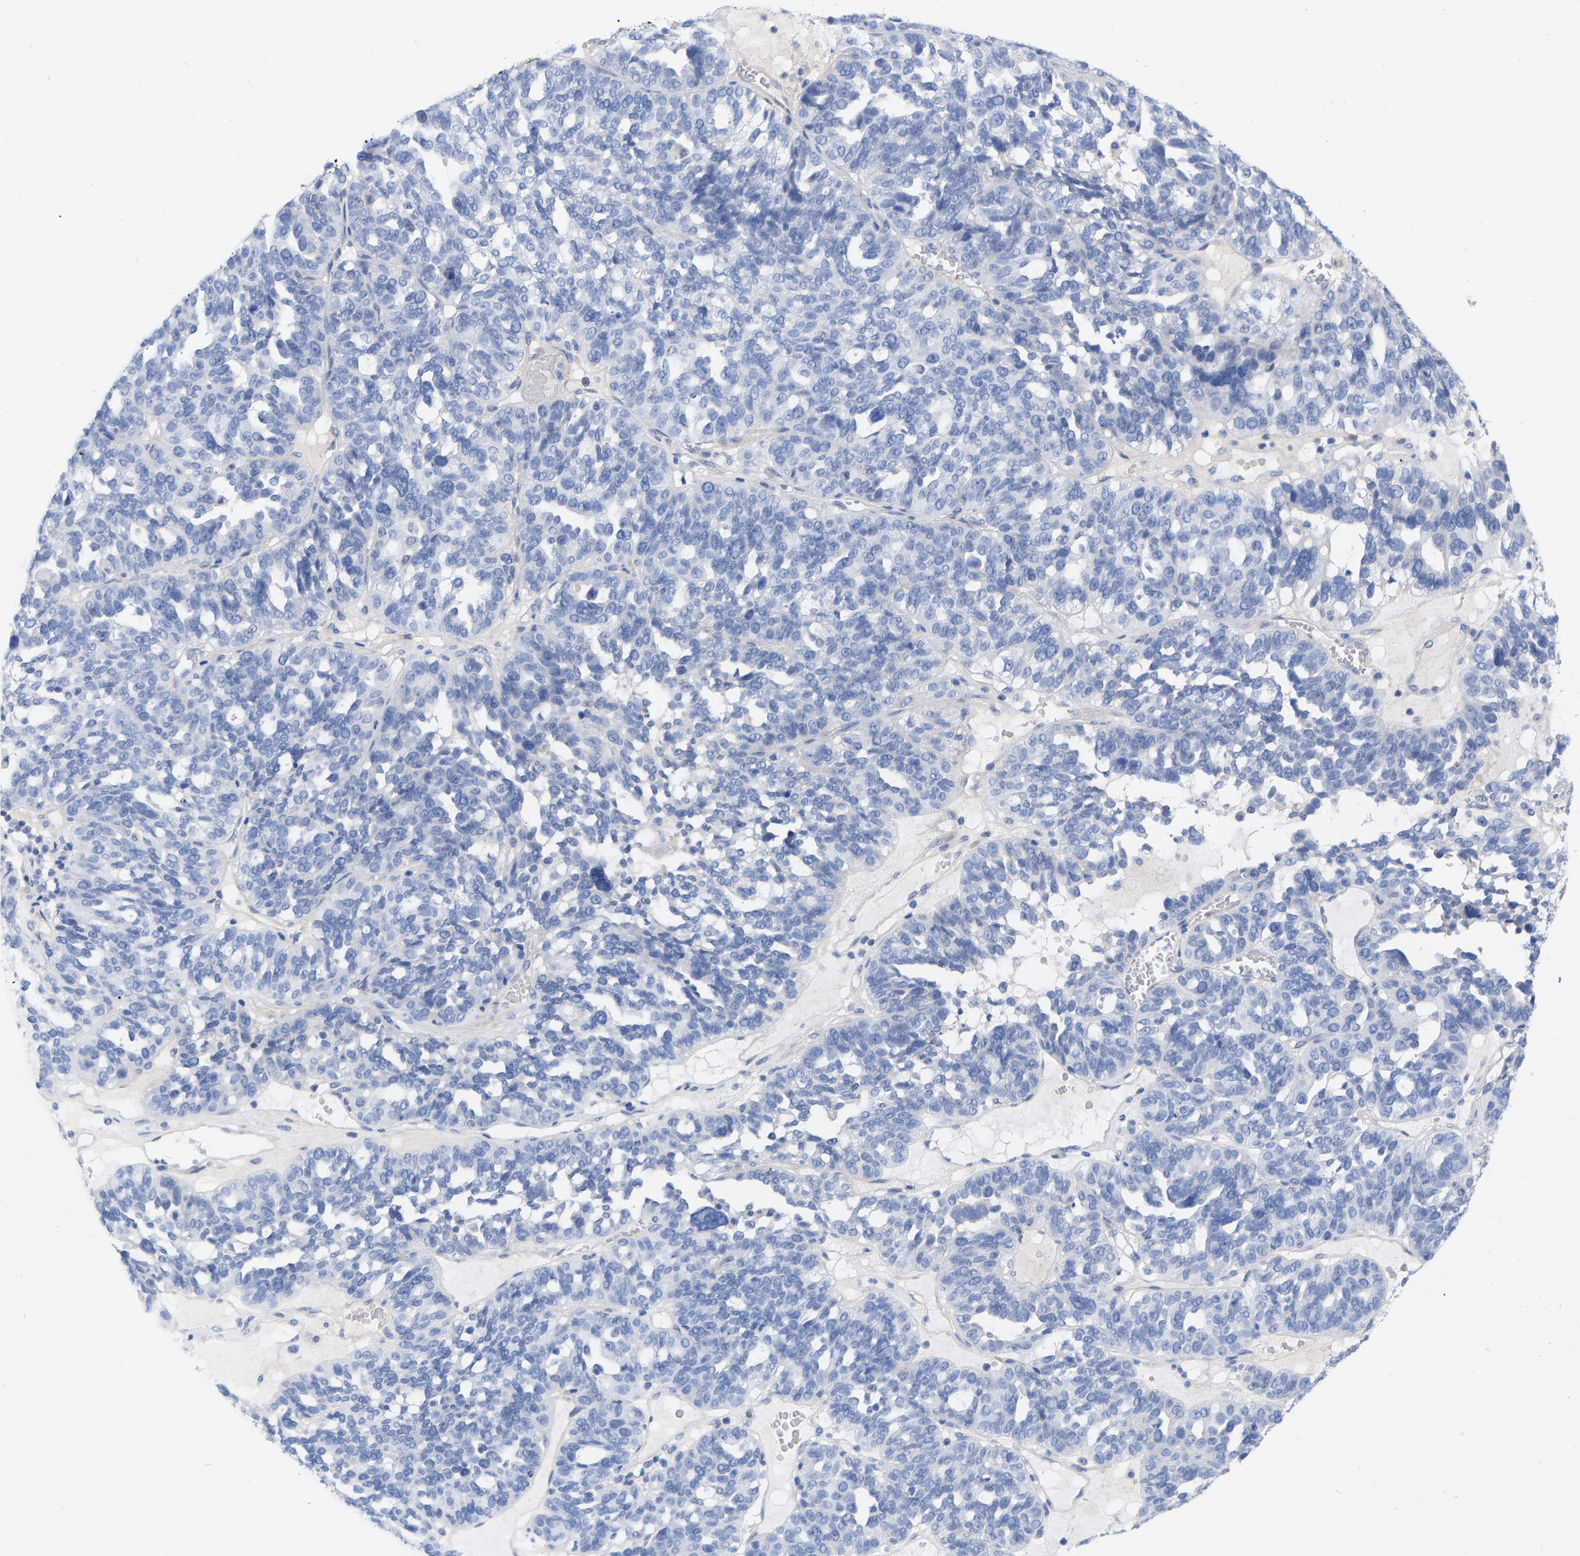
{"staining": {"intensity": "negative", "quantity": "none", "location": "none"}, "tissue": "ovarian cancer", "cell_type": "Tumor cells", "image_type": "cancer", "snomed": [{"axis": "morphology", "description": "Cystadenocarcinoma, serous, NOS"}, {"axis": "topography", "description": "Ovary"}], "caption": "The micrograph reveals no significant staining in tumor cells of ovarian cancer (serous cystadenocarcinoma).", "gene": "HAPLN1", "patient": {"sex": "female", "age": 59}}